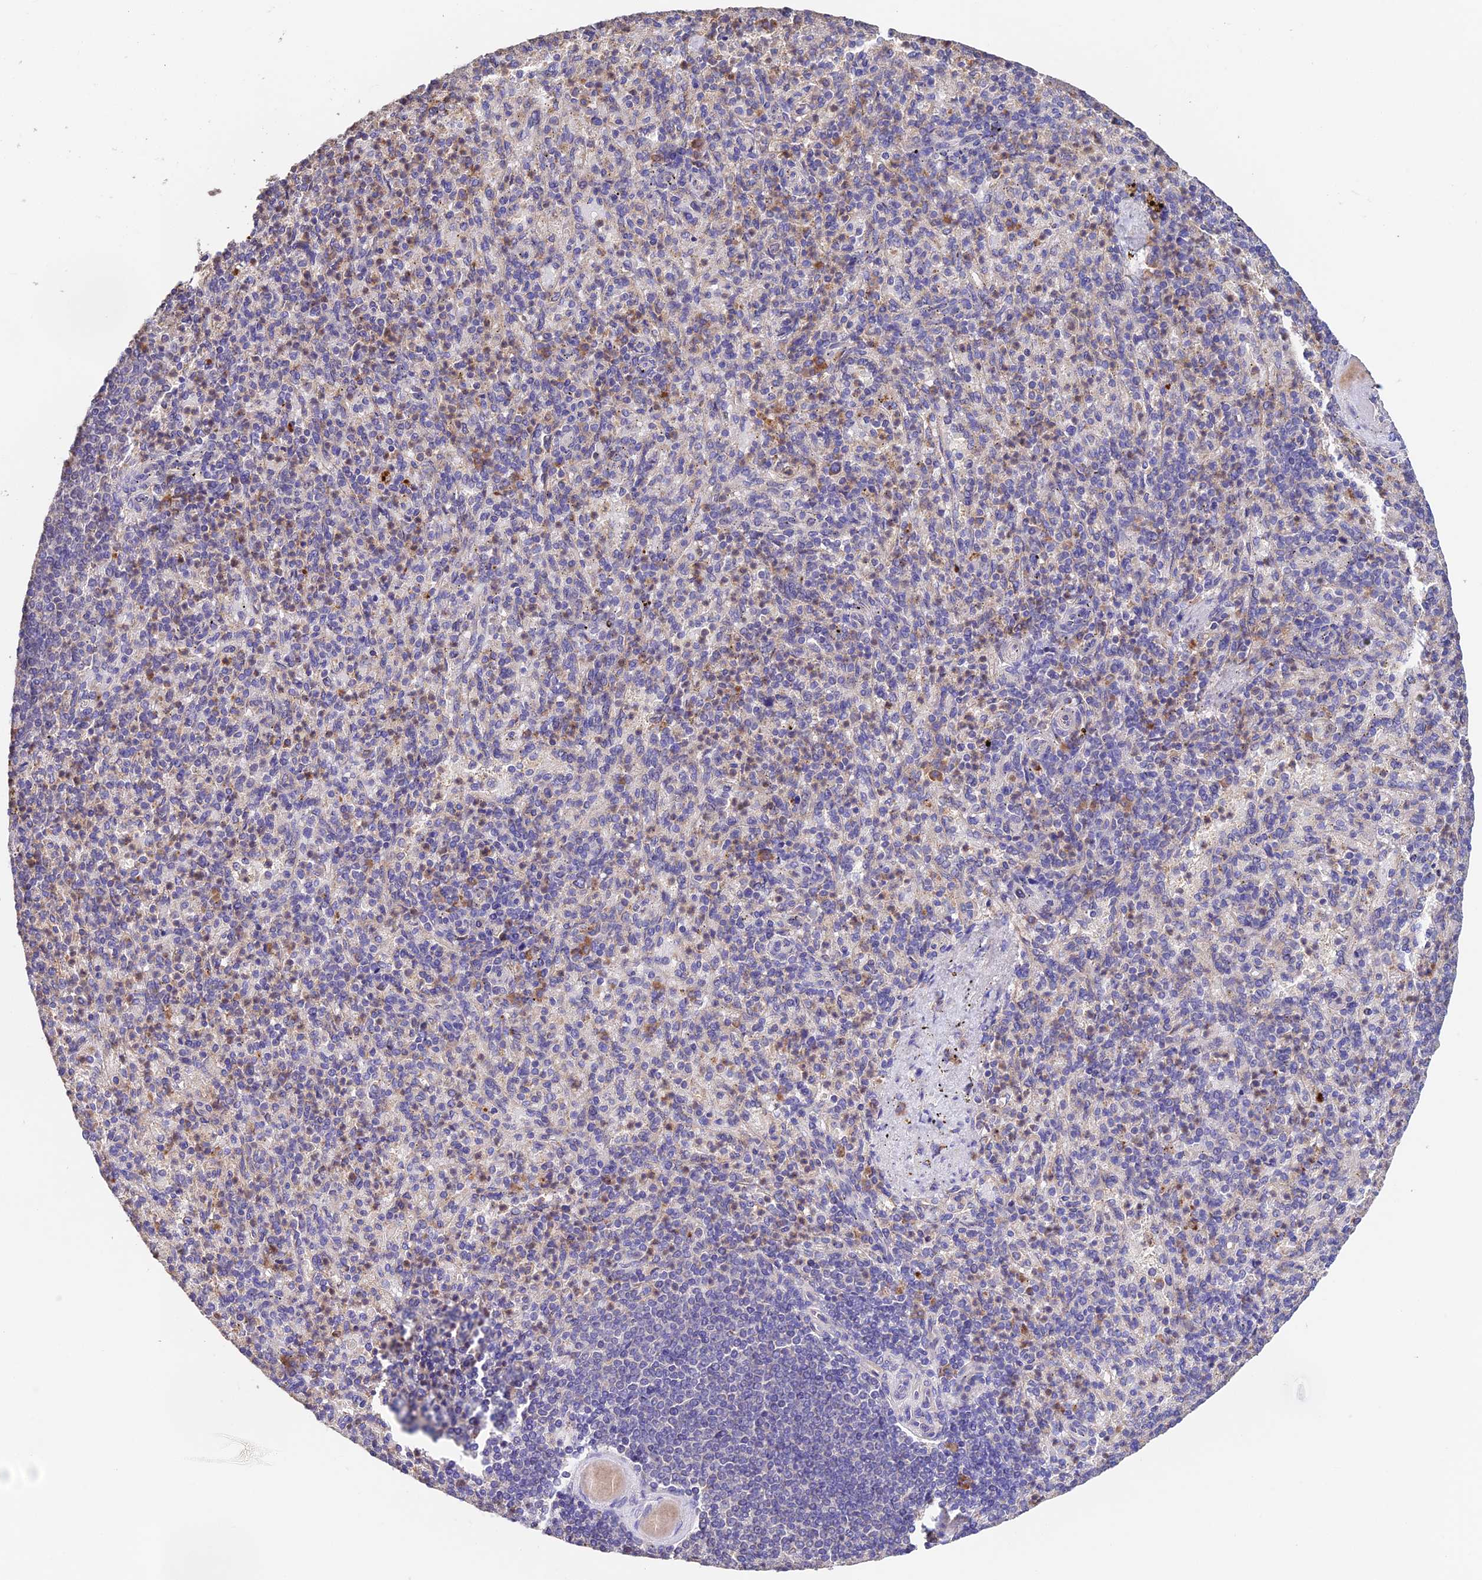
{"staining": {"intensity": "strong", "quantity": "<25%", "location": "cytoplasmic/membranous"}, "tissue": "spleen", "cell_type": "Cells in red pulp", "image_type": "normal", "snomed": [{"axis": "morphology", "description": "Normal tissue, NOS"}, {"axis": "topography", "description": "Spleen"}], "caption": "Protein staining reveals strong cytoplasmic/membranous expression in about <25% of cells in red pulp in unremarkable spleen. Nuclei are stained in blue.", "gene": "EMC3", "patient": {"sex": "female", "age": 74}}